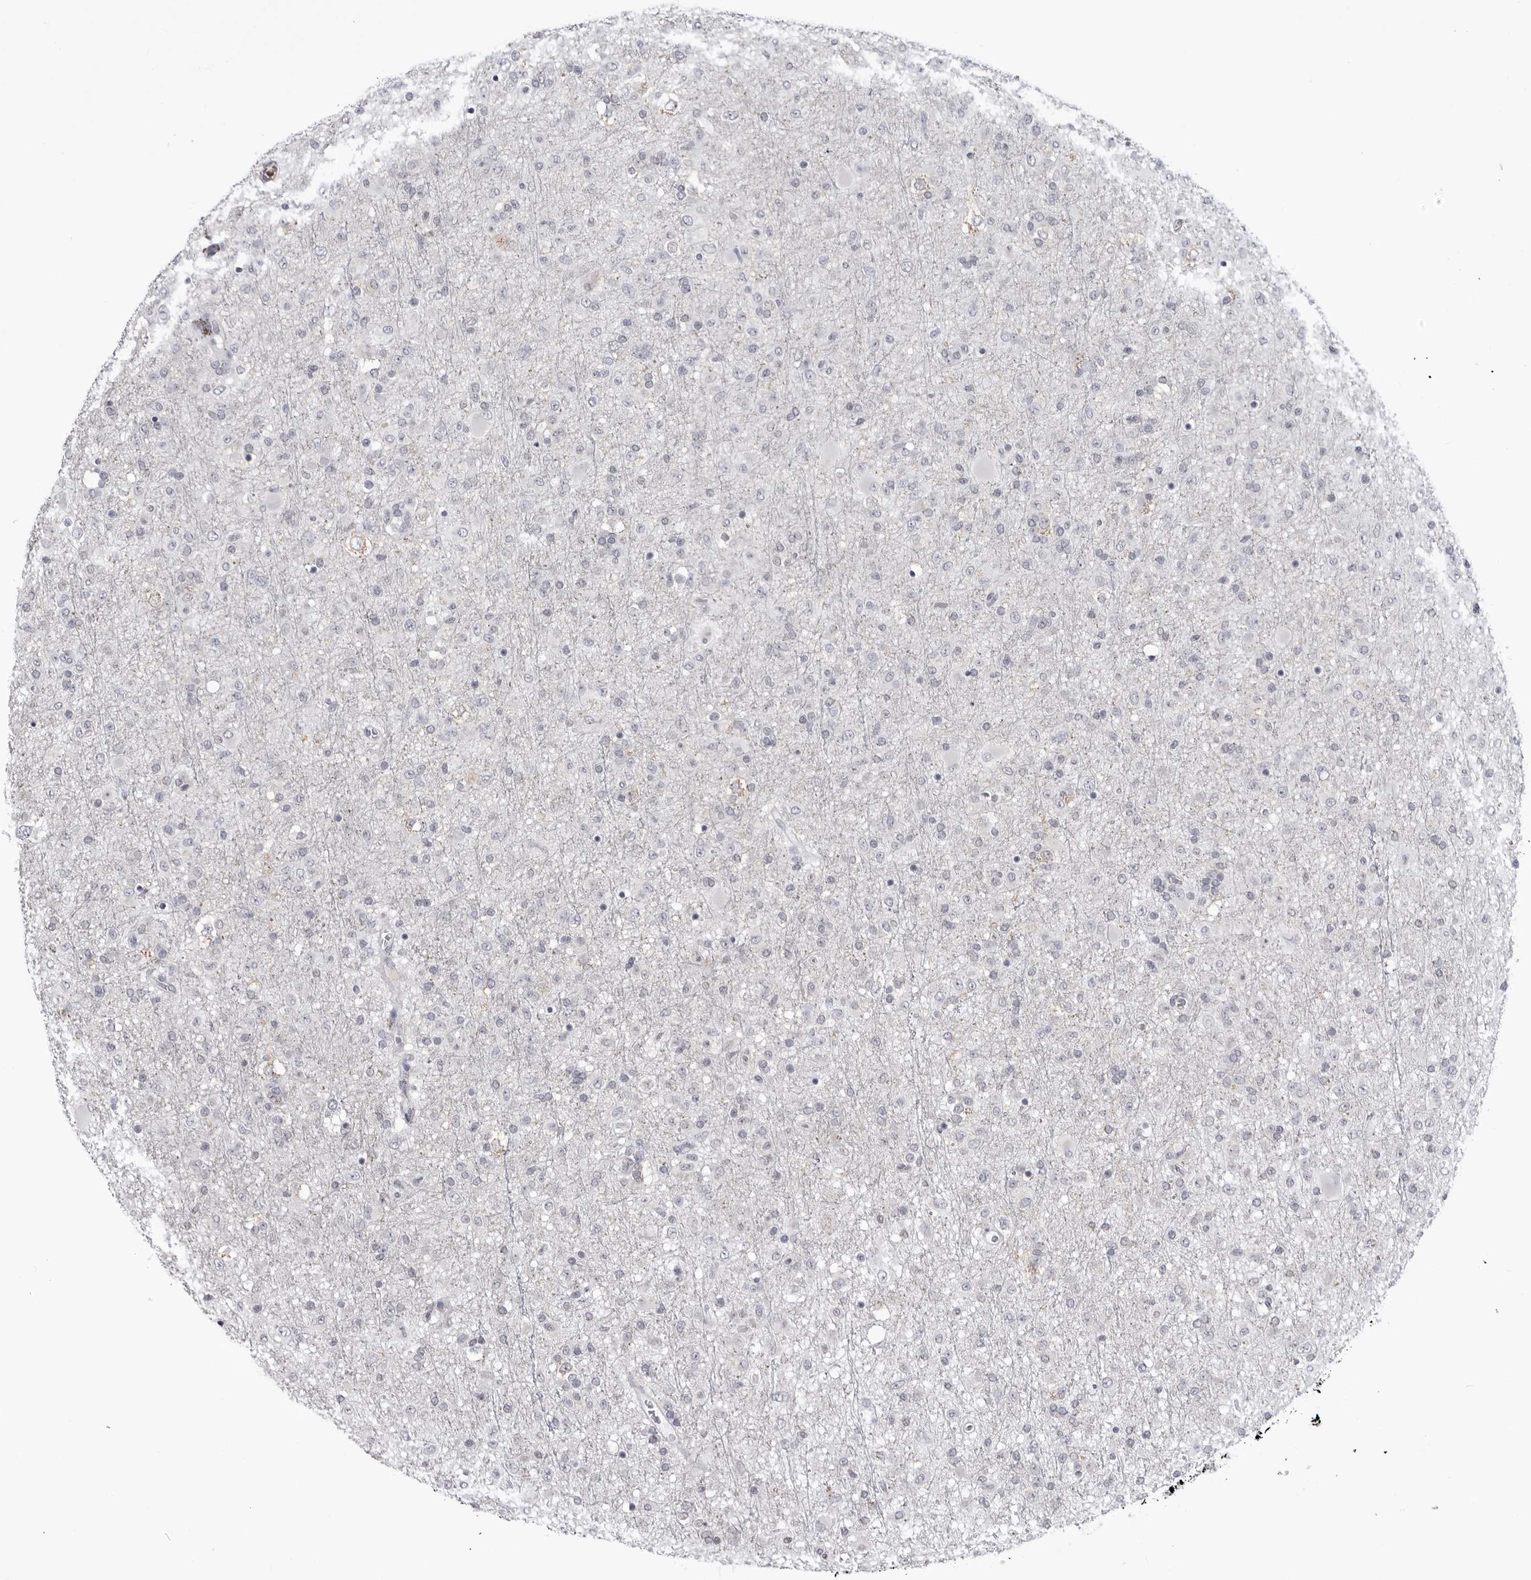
{"staining": {"intensity": "negative", "quantity": "none", "location": "none"}, "tissue": "glioma", "cell_type": "Tumor cells", "image_type": "cancer", "snomed": [{"axis": "morphology", "description": "Glioma, malignant, Low grade"}, {"axis": "topography", "description": "Brain"}], "caption": "Tumor cells show no significant protein staining in malignant low-grade glioma. Brightfield microscopy of IHC stained with DAB (brown) and hematoxylin (blue), captured at high magnification.", "gene": "STAP2", "patient": {"sex": "male", "age": 65}}